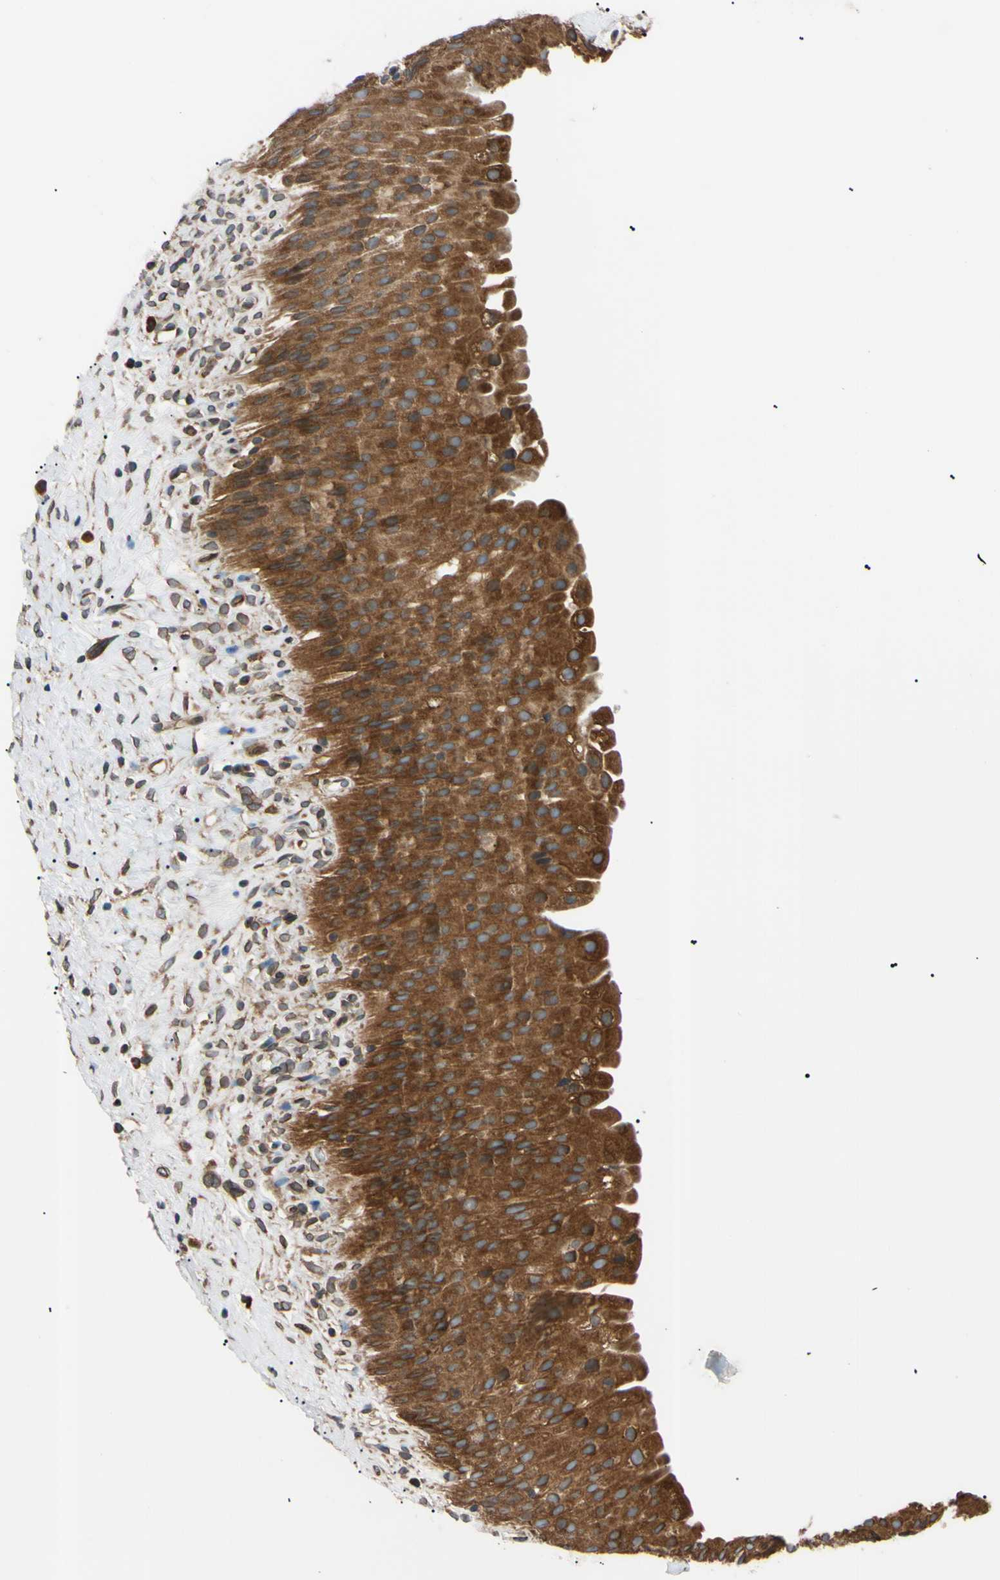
{"staining": {"intensity": "strong", "quantity": ">75%", "location": "cytoplasmic/membranous"}, "tissue": "urinary bladder", "cell_type": "Urothelial cells", "image_type": "normal", "snomed": [{"axis": "morphology", "description": "Normal tissue, NOS"}, {"axis": "morphology", "description": "Urothelial carcinoma, High grade"}, {"axis": "topography", "description": "Urinary bladder"}], "caption": "Normal urinary bladder was stained to show a protein in brown. There is high levels of strong cytoplasmic/membranous expression in approximately >75% of urothelial cells. (Brightfield microscopy of DAB IHC at high magnification).", "gene": "VAPA", "patient": {"sex": "male", "age": 46}}